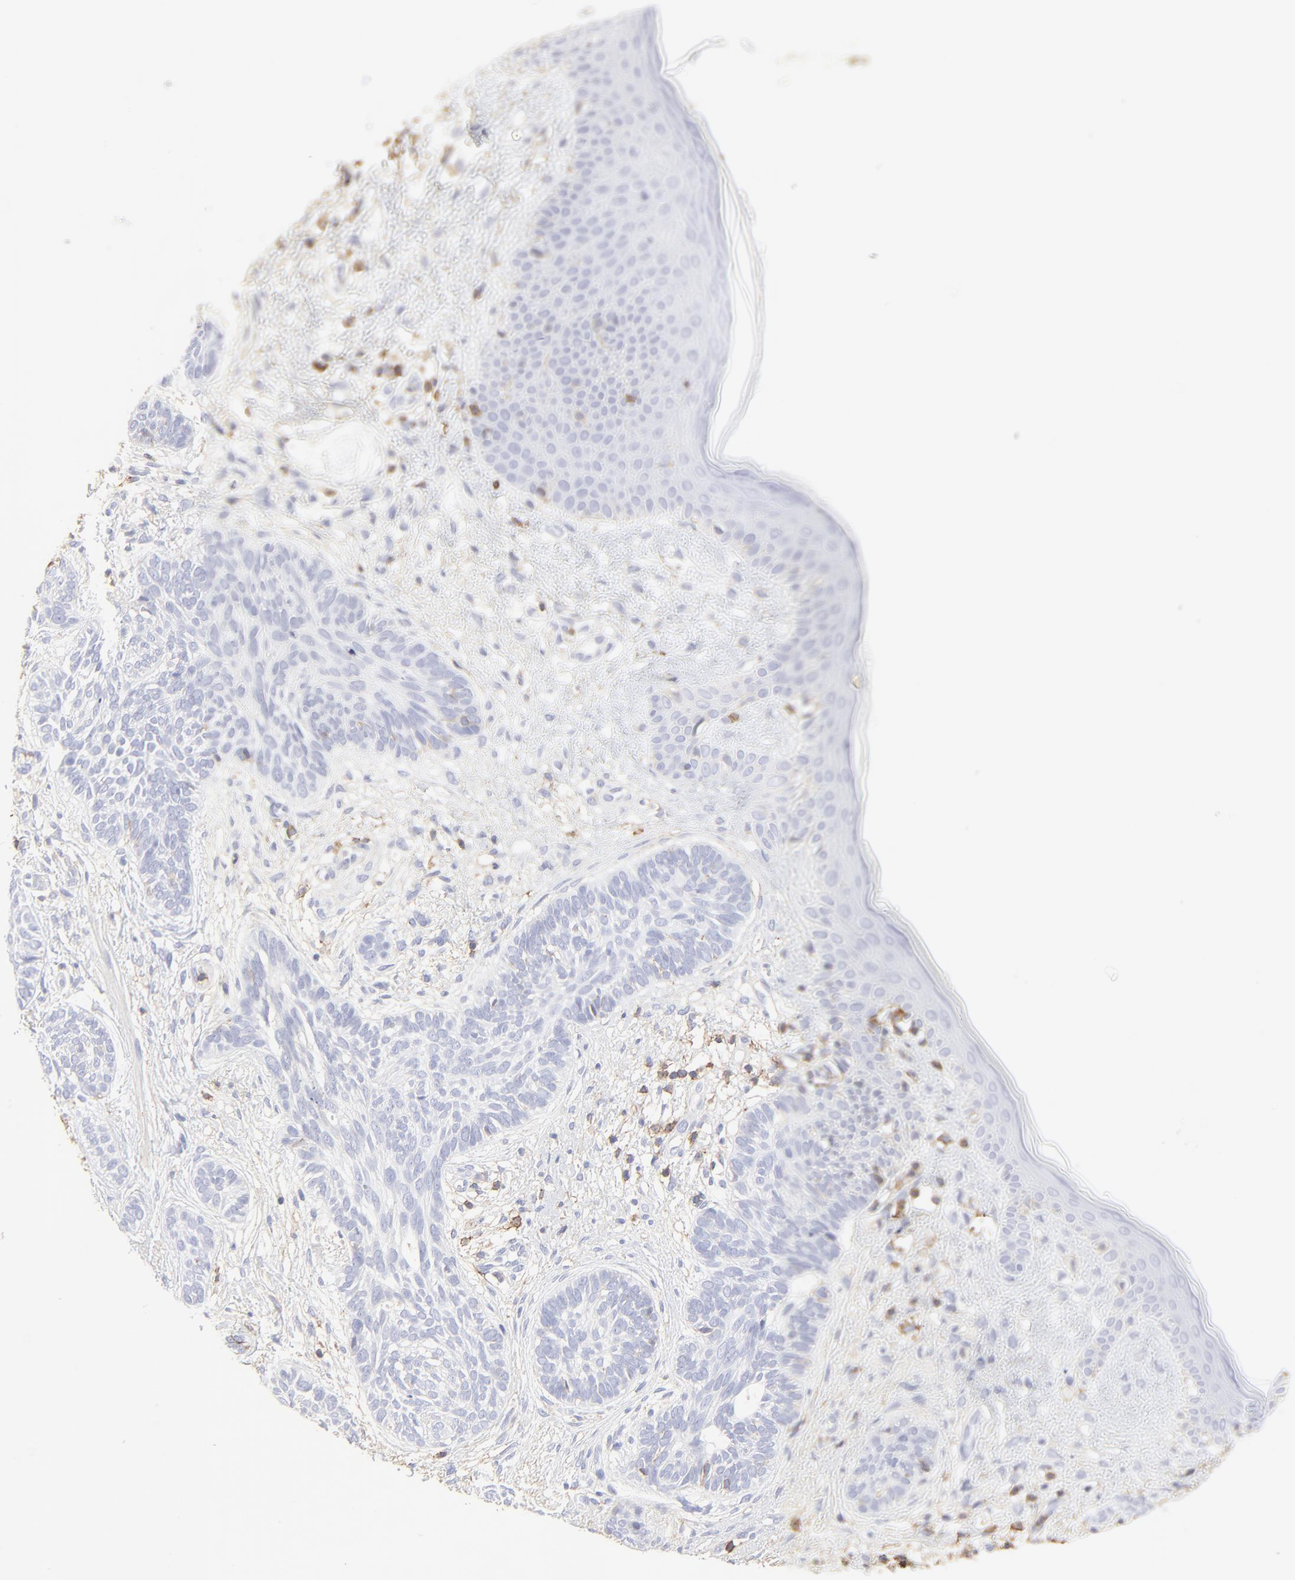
{"staining": {"intensity": "negative", "quantity": "none", "location": "none"}, "tissue": "skin cancer", "cell_type": "Tumor cells", "image_type": "cancer", "snomed": [{"axis": "morphology", "description": "Normal tissue, NOS"}, {"axis": "morphology", "description": "Basal cell carcinoma"}, {"axis": "topography", "description": "Skin"}], "caption": "Skin basal cell carcinoma stained for a protein using immunohistochemistry (IHC) shows no positivity tumor cells.", "gene": "ANXA6", "patient": {"sex": "male", "age": 63}}